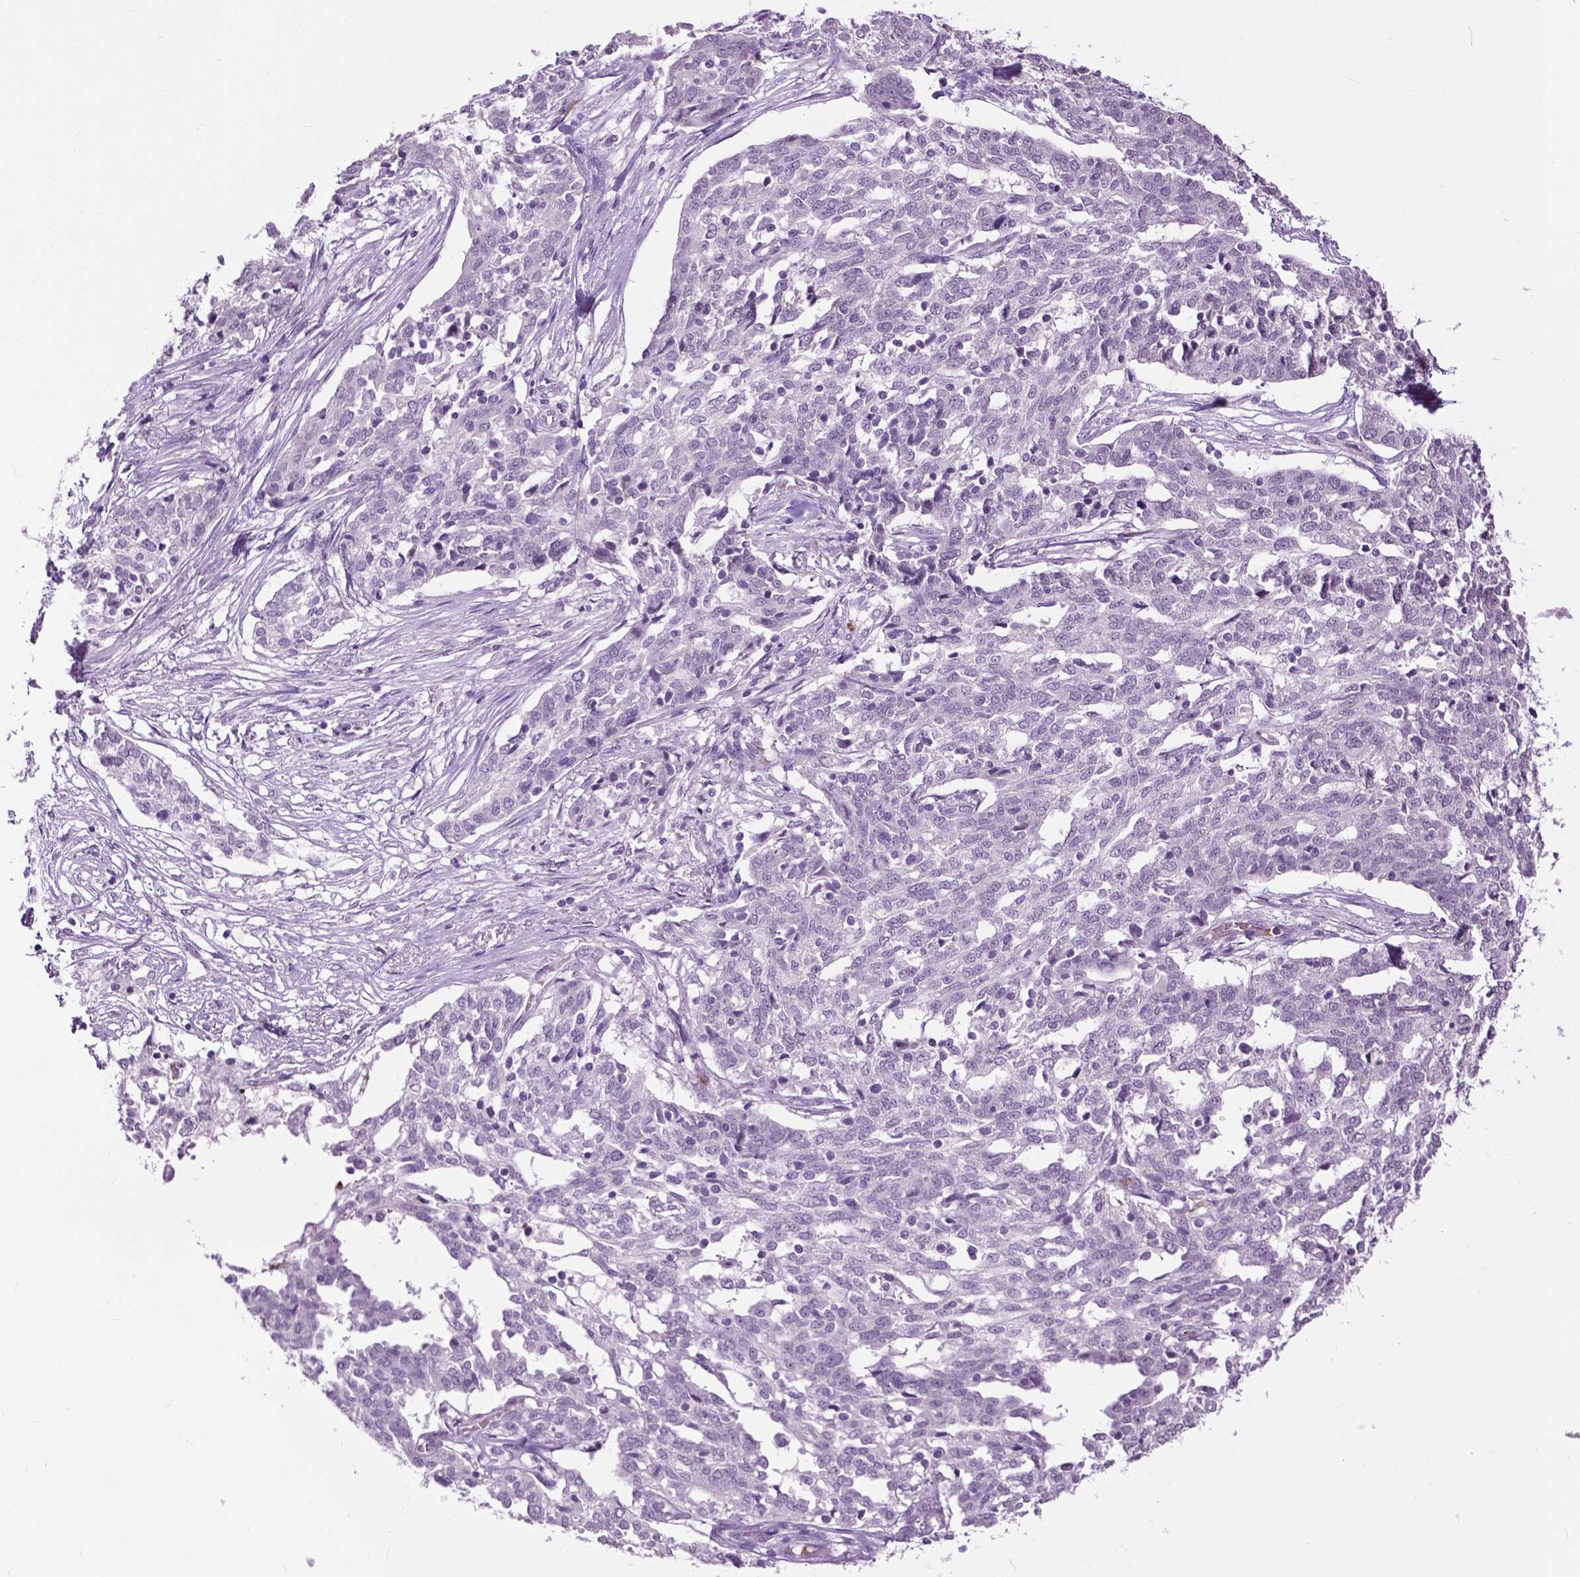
{"staining": {"intensity": "negative", "quantity": "none", "location": "none"}, "tissue": "ovarian cancer", "cell_type": "Tumor cells", "image_type": "cancer", "snomed": [{"axis": "morphology", "description": "Cystadenocarcinoma, serous, NOS"}, {"axis": "topography", "description": "Ovary"}], "caption": "Immunohistochemistry (IHC) of human ovarian cancer shows no expression in tumor cells.", "gene": "GPR37L1", "patient": {"sex": "female", "age": 67}}